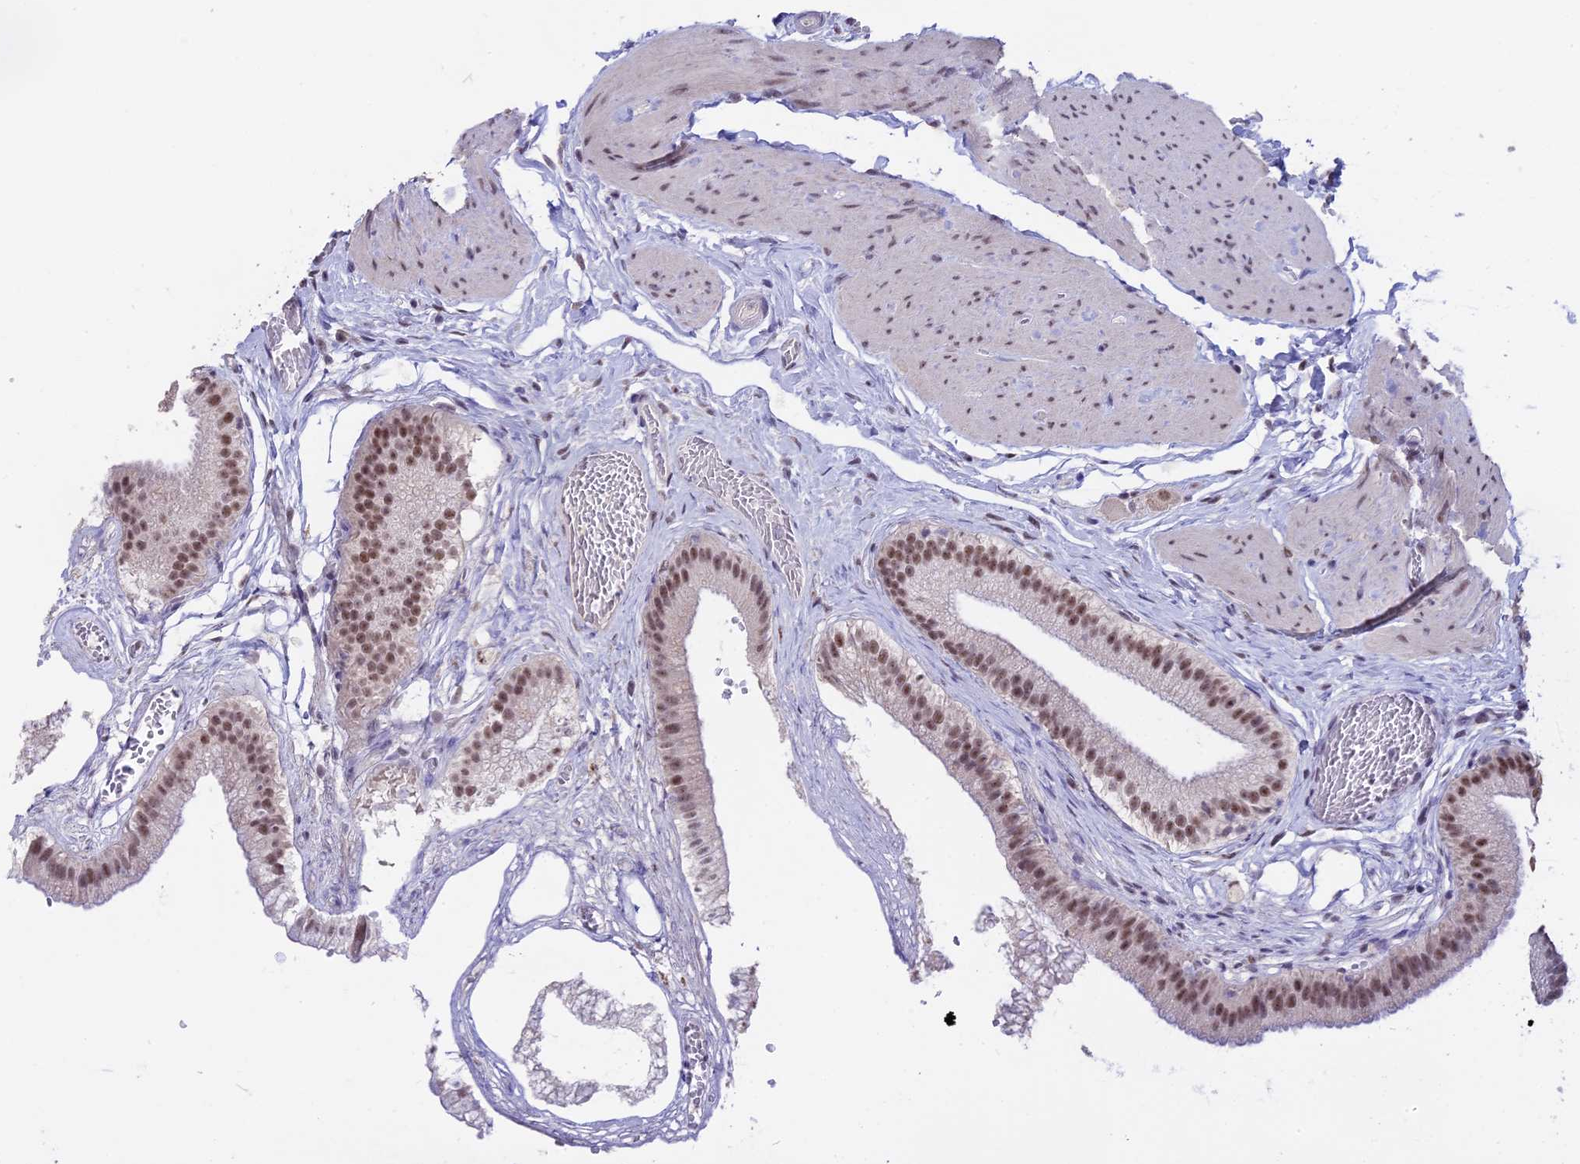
{"staining": {"intensity": "moderate", "quantity": "25%-75%", "location": "nuclear"}, "tissue": "gallbladder", "cell_type": "Glandular cells", "image_type": "normal", "snomed": [{"axis": "morphology", "description": "Normal tissue, NOS"}, {"axis": "topography", "description": "Gallbladder"}], "caption": "Normal gallbladder demonstrates moderate nuclear positivity in about 25%-75% of glandular cells.", "gene": "SETD2", "patient": {"sex": "female", "age": 54}}